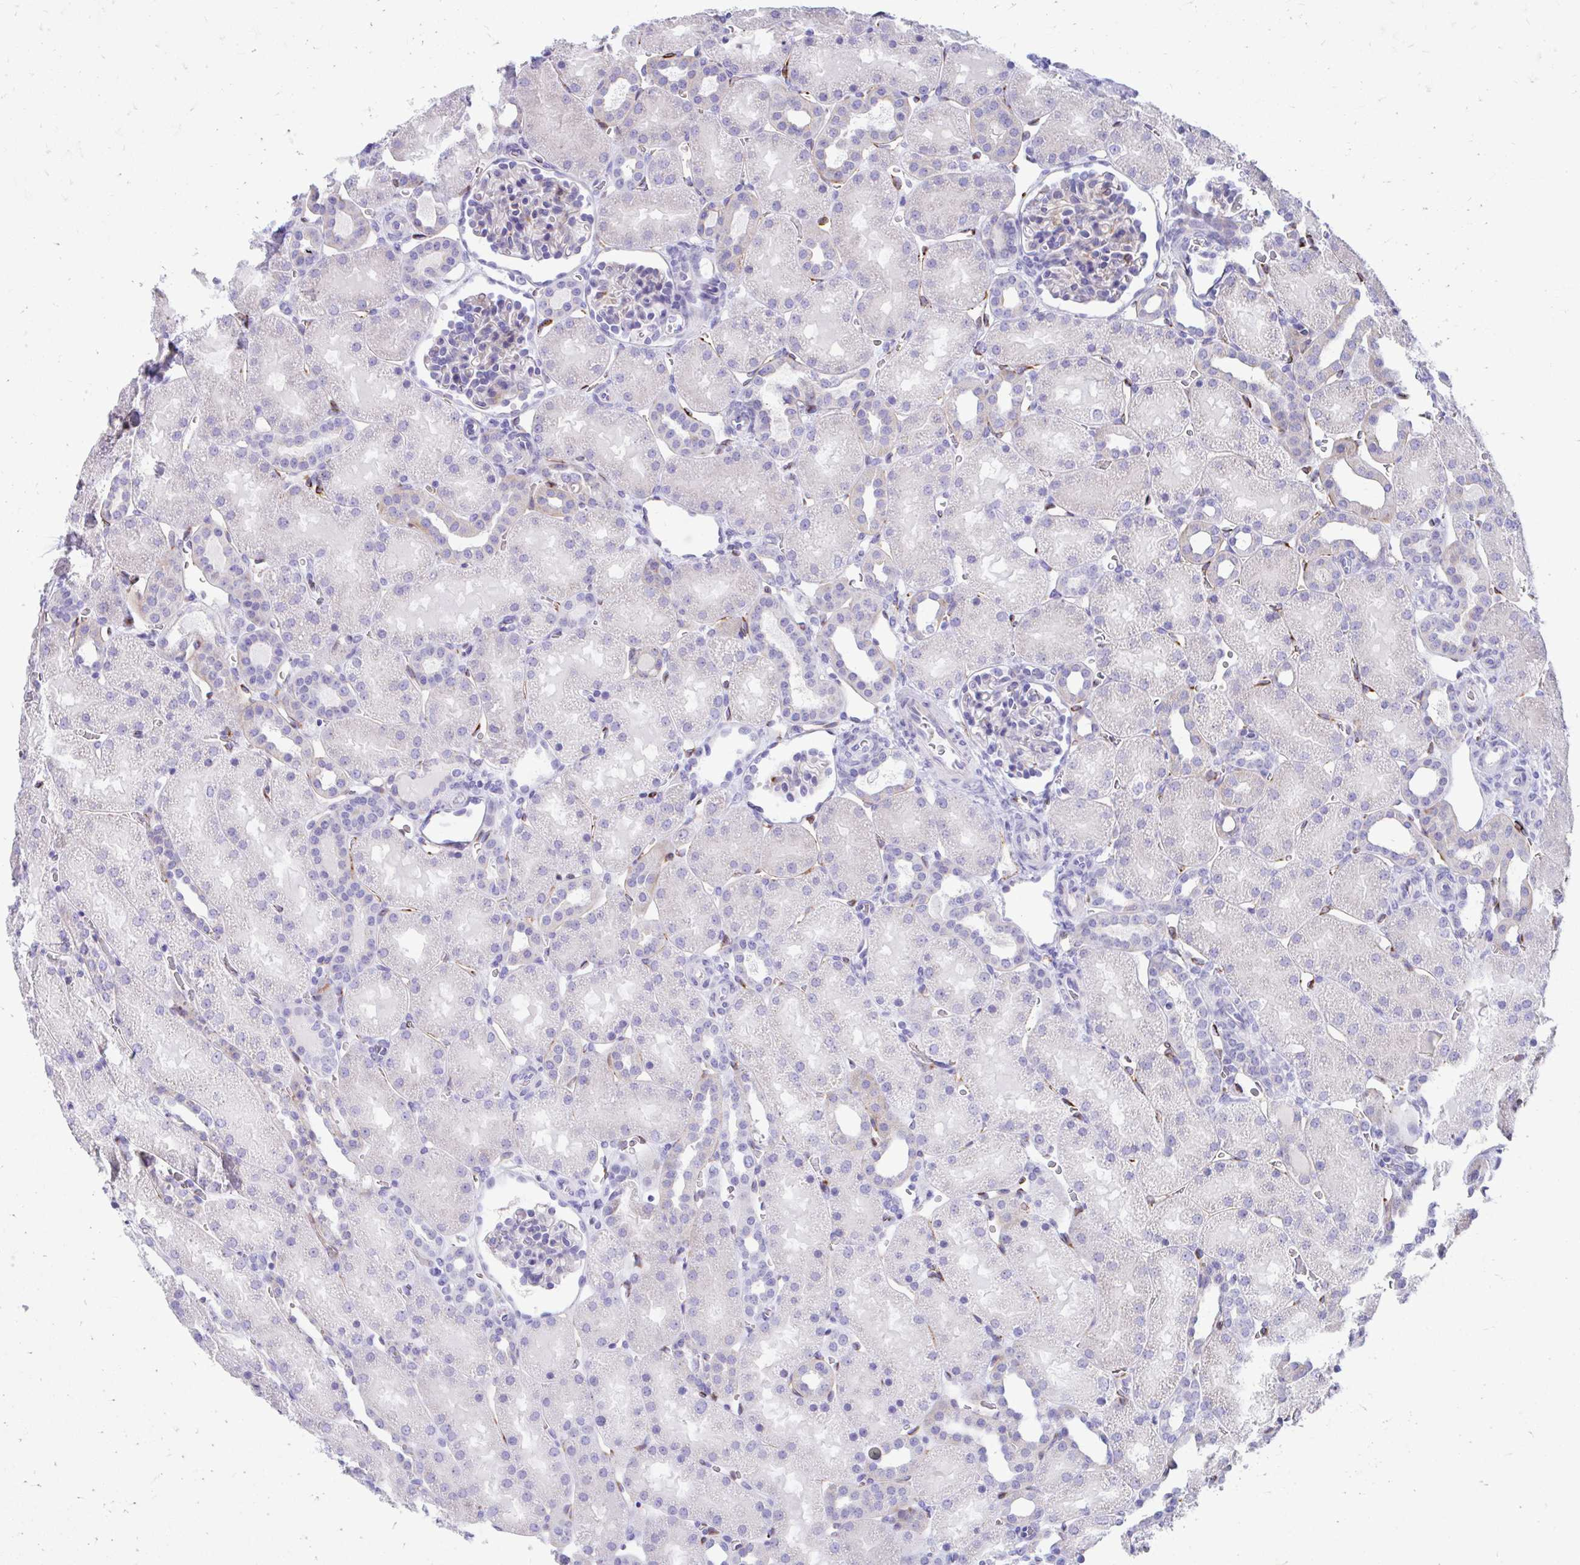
{"staining": {"intensity": "weak", "quantity": "<25%", "location": "cytoplasmic/membranous"}, "tissue": "kidney", "cell_type": "Cells in glomeruli", "image_type": "normal", "snomed": [{"axis": "morphology", "description": "Normal tissue, NOS"}, {"axis": "topography", "description": "Kidney"}], "caption": "Micrograph shows no significant protein expression in cells in glomeruli of unremarkable kidney. (DAB immunohistochemistry, high magnification).", "gene": "ENSG00000285953", "patient": {"sex": "male", "age": 2}}